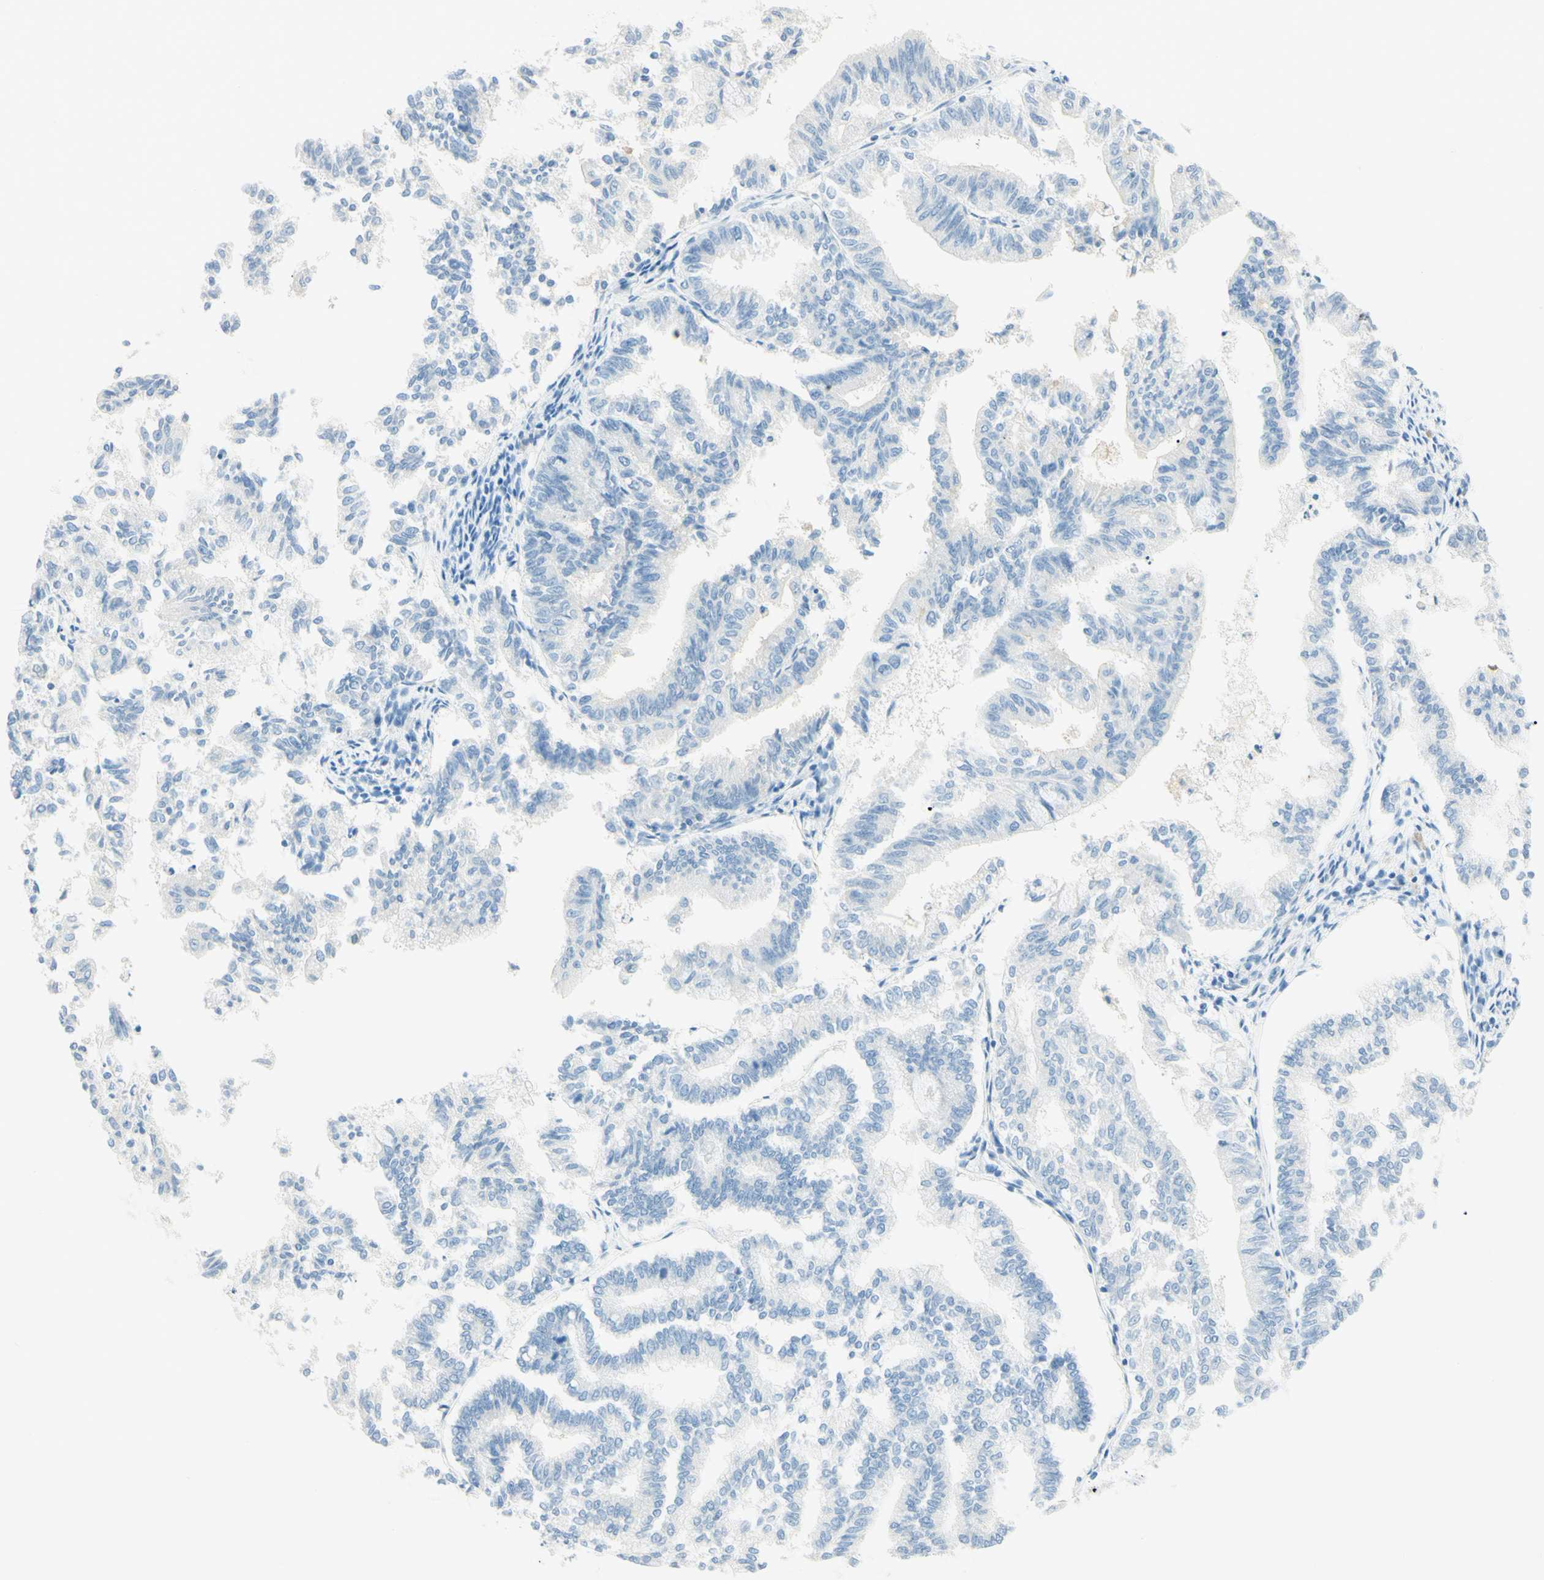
{"staining": {"intensity": "negative", "quantity": "none", "location": "none"}, "tissue": "endometrial cancer", "cell_type": "Tumor cells", "image_type": "cancer", "snomed": [{"axis": "morphology", "description": "Necrosis, NOS"}, {"axis": "morphology", "description": "Adenocarcinoma, NOS"}, {"axis": "topography", "description": "Endometrium"}], "caption": "An IHC photomicrograph of endometrial cancer (adenocarcinoma) is shown. There is no staining in tumor cells of endometrial cancer (adenocarcinoma).", "gene": "TMEM132D", "patient": {"sex": "female", "age": 79}}